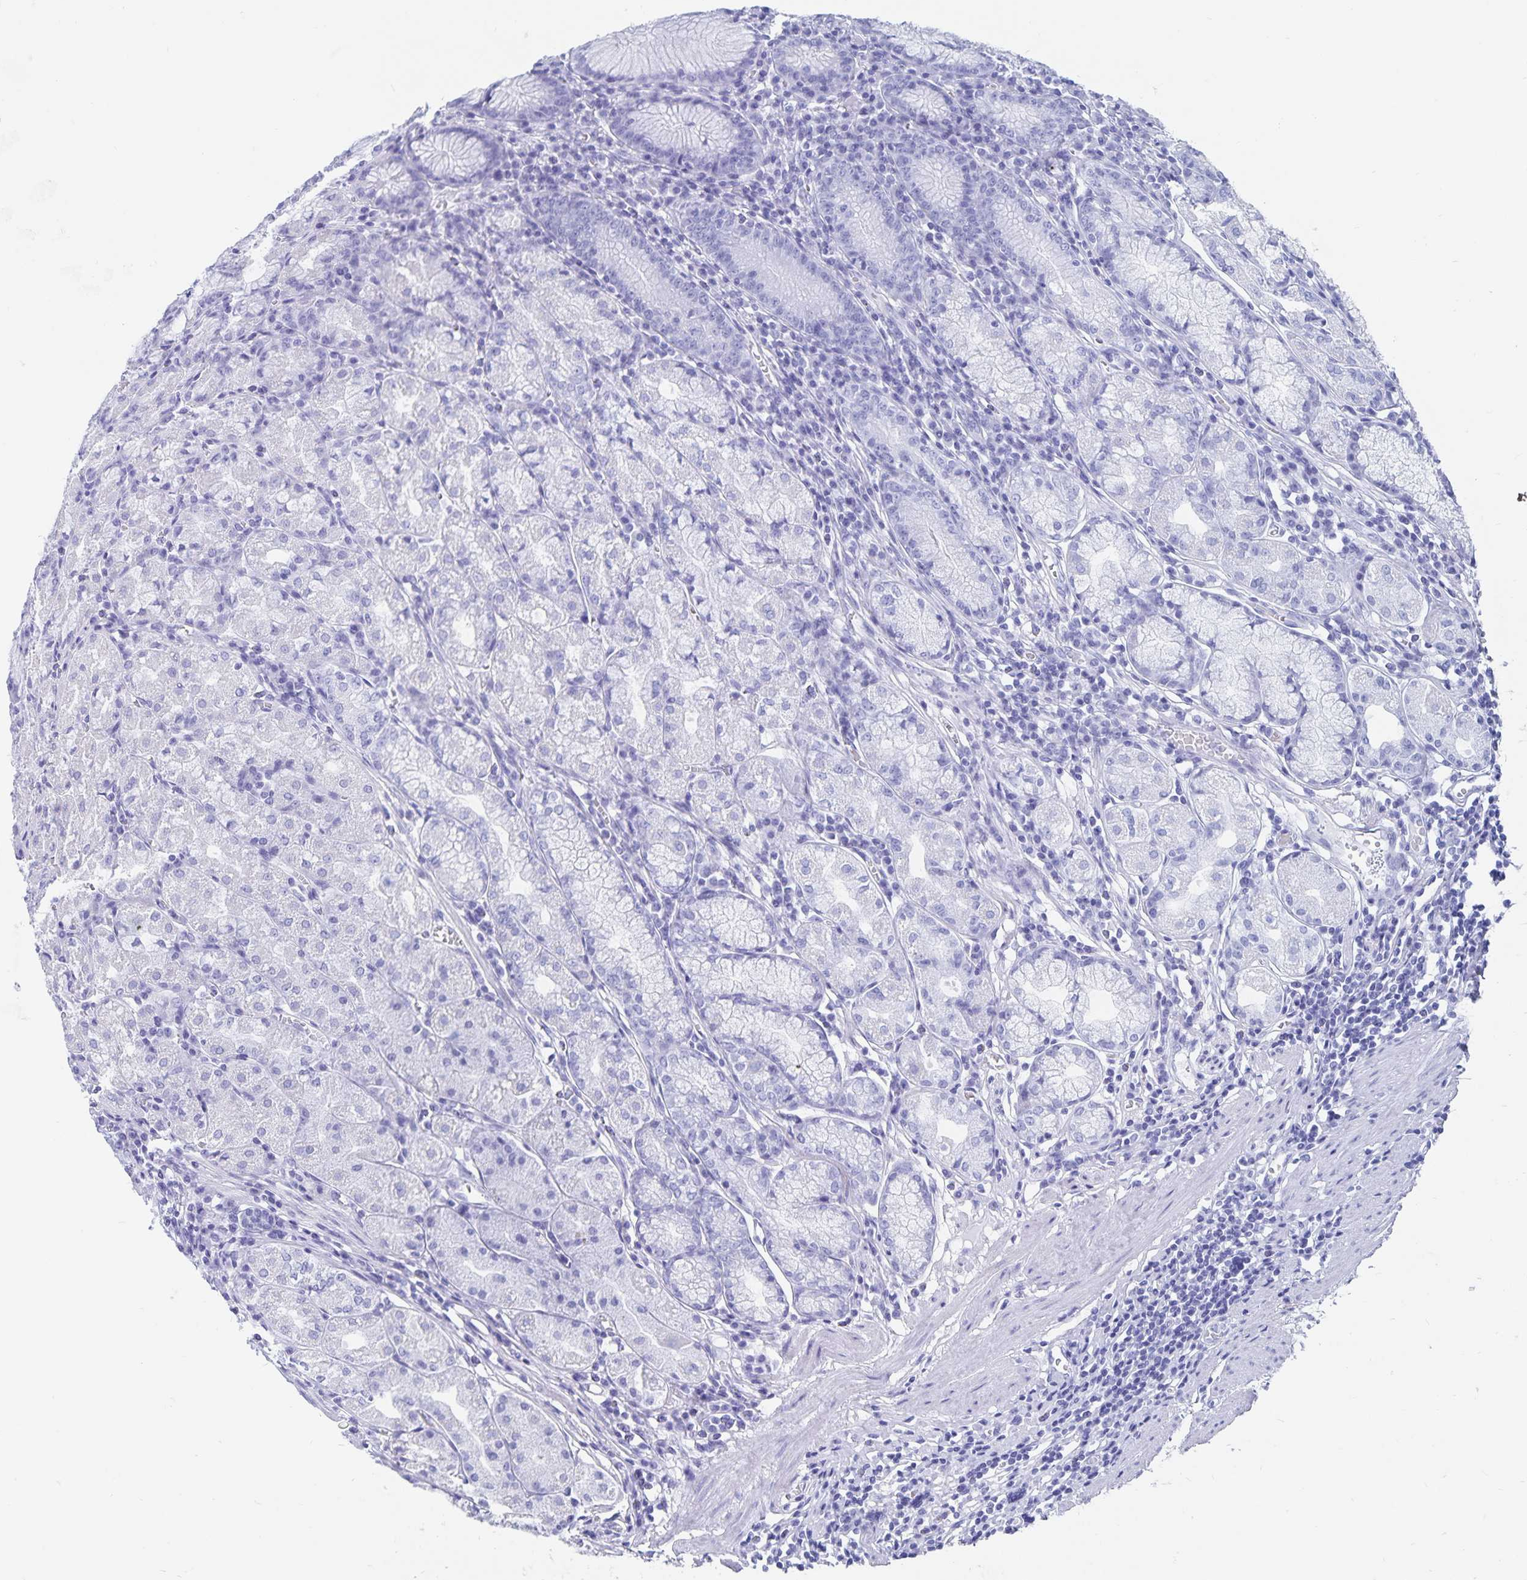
{"staining": {"intensity": "negative", "quantity": "none", "location": "none"}, "tissue": "stomach", "cell_type": "Glandular cells", "image_type": "normal", "snomed": [{"axis": "morphology", "description": "Normal tissue, NOS"}, {"axis": "topography", "description": "Stomach"}], "caption": "Immunohistochemistry photomicrograph of benign human stomach stained for a protein (brown), which demonstrates no staining in glandular cells. (Stains: DAB (3,3'-diaminobenzidine) immunohistochemistry (IHC) with hematoxylin counter stain, Microscopy: brightfield microscopy at high magnification).", "gene": "BAG6", "patient": {"sex": "male", "age": 55}}